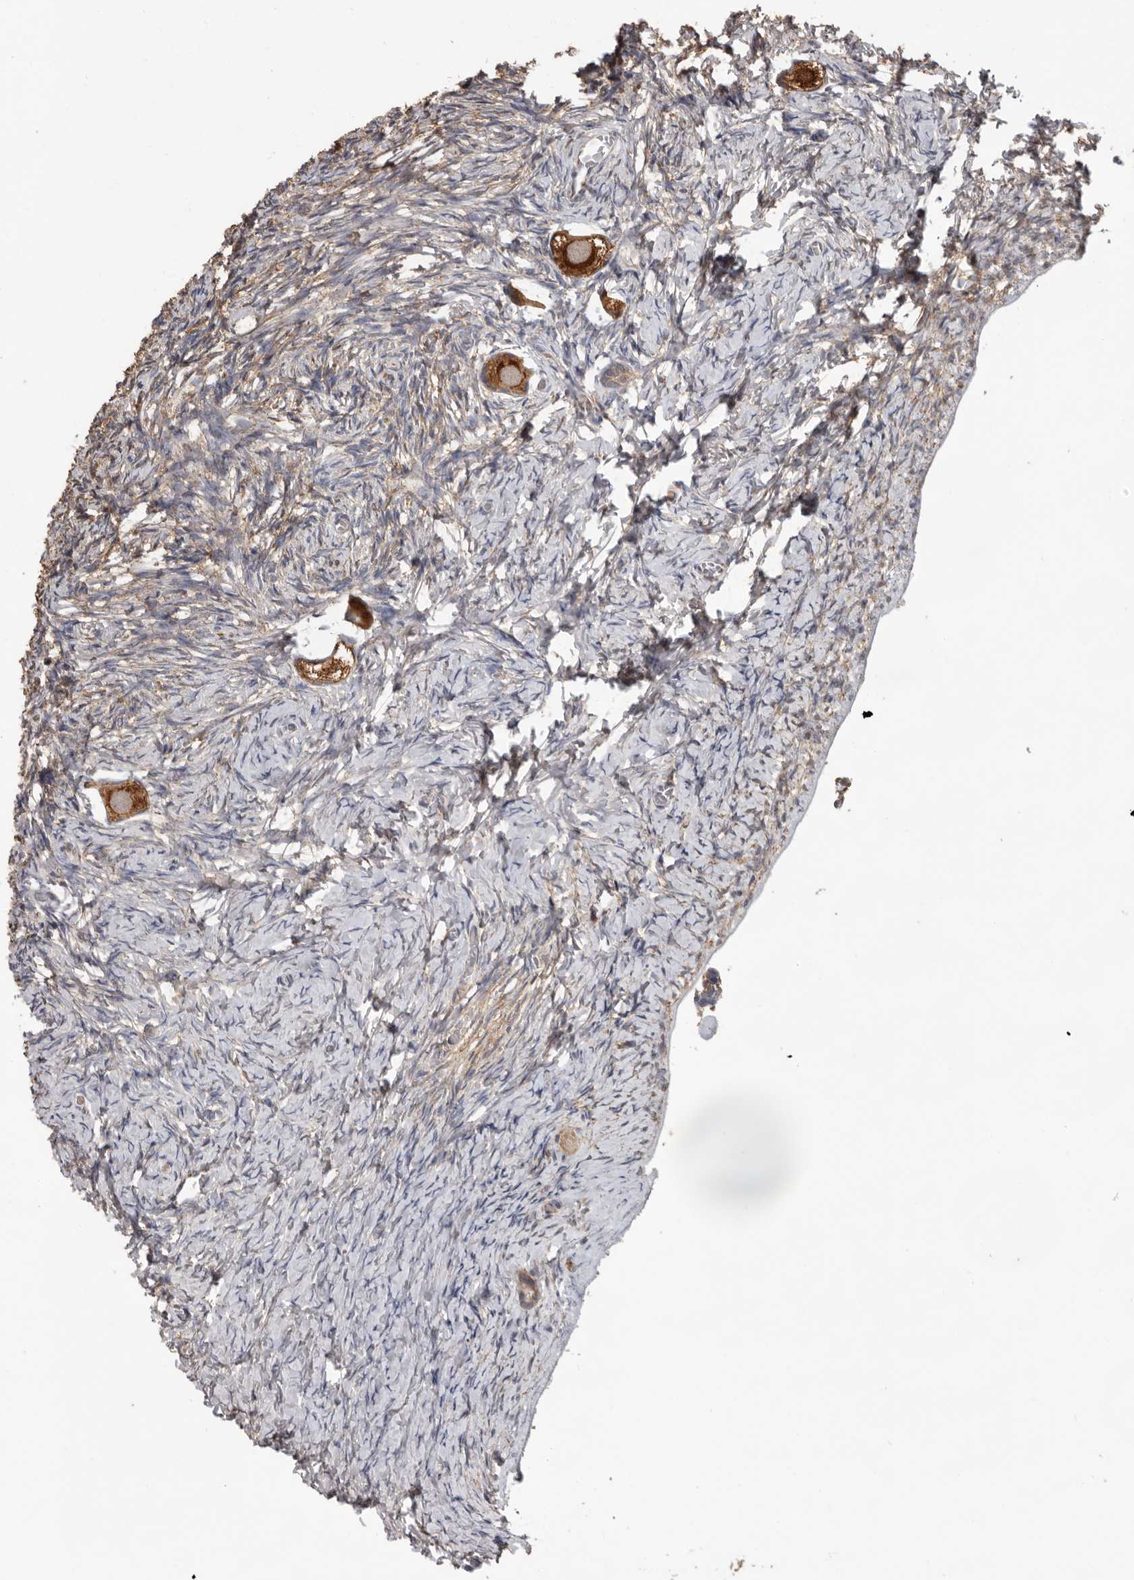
{"staining": {"intensity": "strong", "quantity": ">75%", "location": "cytoplasmic/membranous"}, "tissue": "ovary", "cell_type": "Follicle cells", "image_type": "normal", "snomed": [{"axis": "morphology", "description": "Normal tissue, NOS"}, {"axis": "topography", "description": "Ovary"}], "caption": "This histopathology image demonstrates unremarkable ovary stained with immunohistochemistry (IHC) to label a protein in brown. The cytoplasmic/membranous of follicle cells show strong positivity for the protein. Nuclei are counter-stained blue.", "gene": "MTF1", "patient": {"sex": "female", "age": 27}}